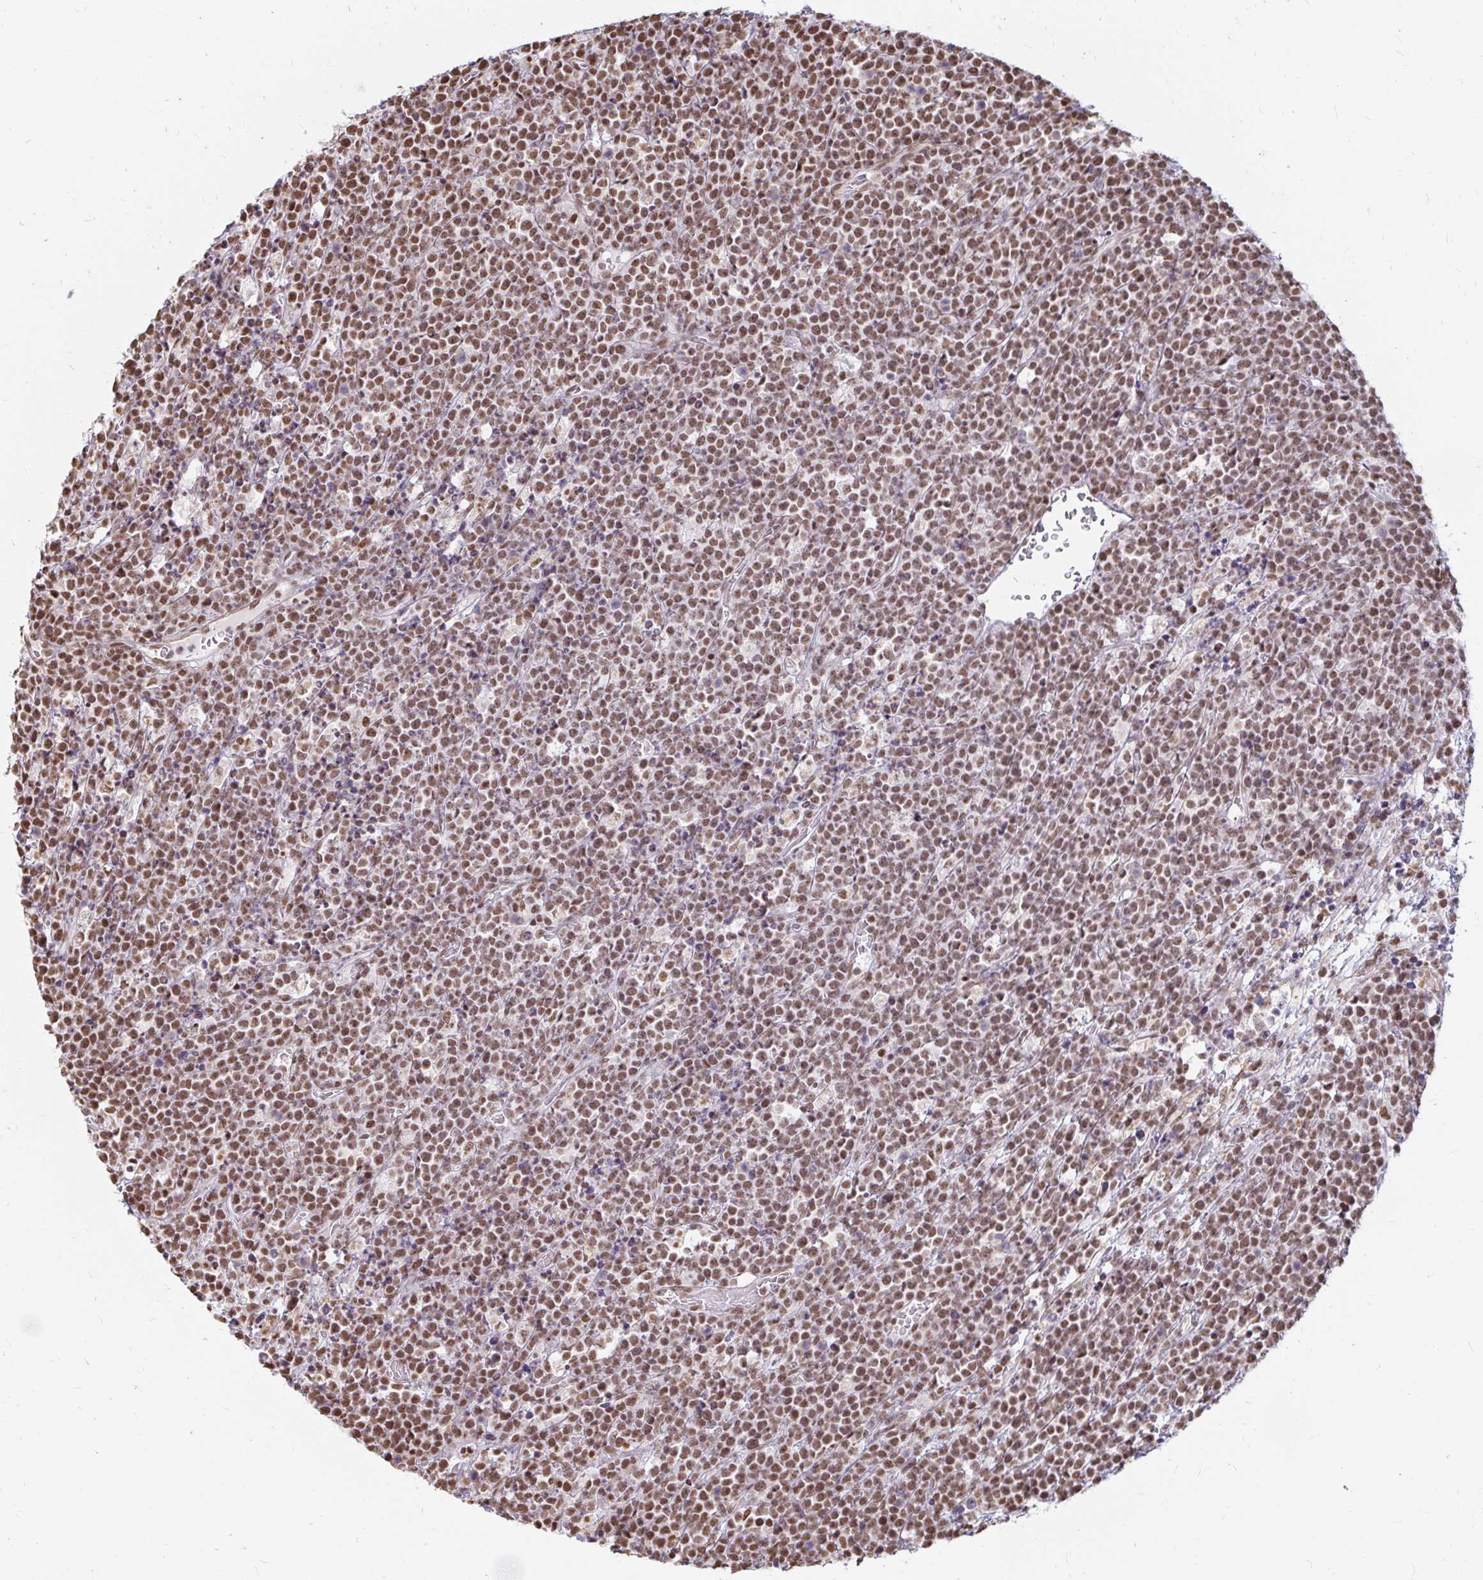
{"staining": {"intensity": "moderate", "quantity": "25%-75%", "location": "nuclear"}, "tissue": "lymphoma", "cell_type": "Tumor cells", "image_type": "cancer", "snomed": [{"axis": "morphology", "description": "Malignant lymphoma, non-Hodgkin's type, High grade"}, {"axis": "topography", "description": "Ovary"}], "caption": "About 25%-75% of tumor cells in human high-grade malignant lymphoma, non-Hodgkin's type display moderate nuclear protein staining as visualized by brown immunohistochemical staining.", "gene": "HNRNPU", "patient": {"sex": "female", "age": 56}}